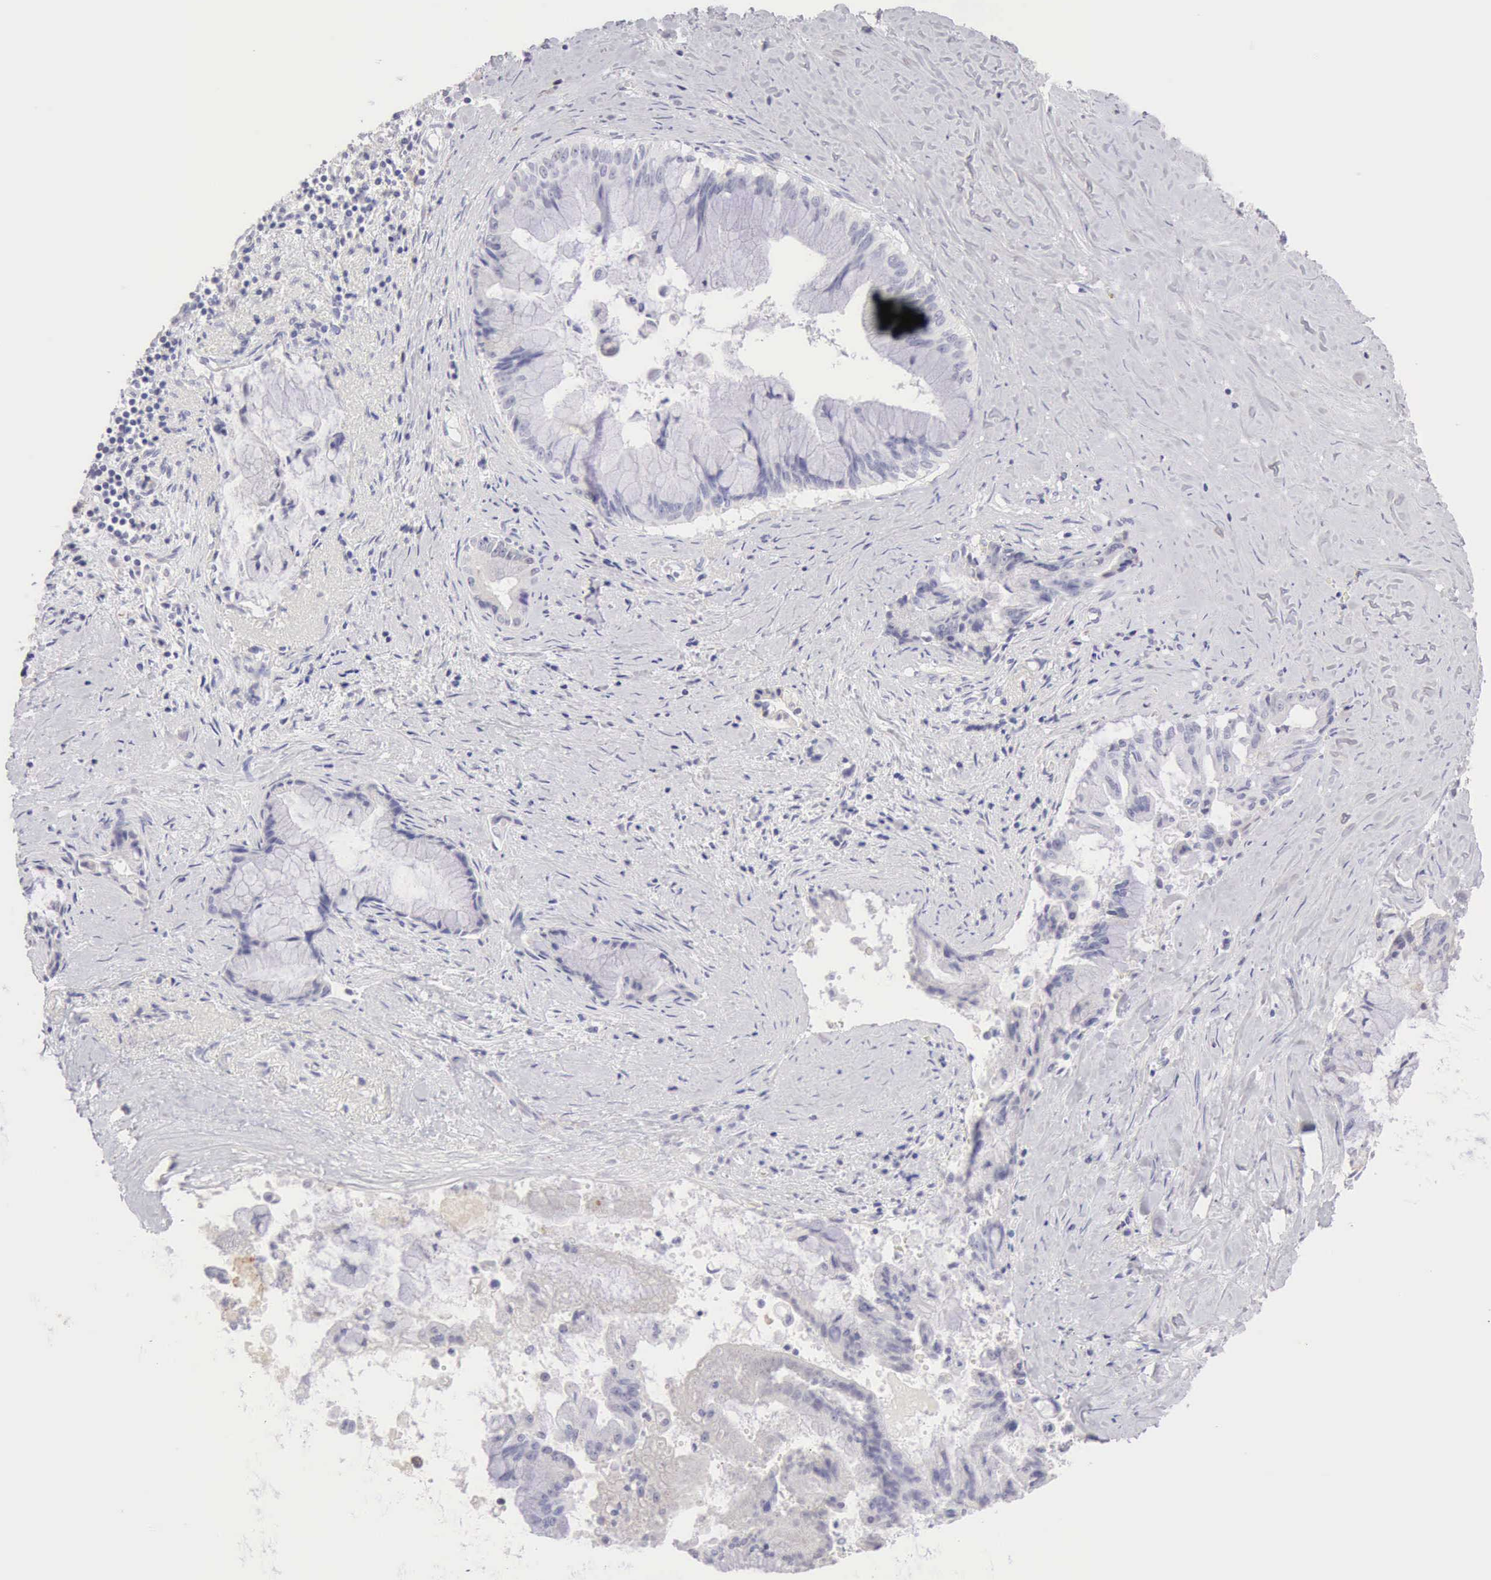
{"staining": {"intensity": "negative", "quantity": "none", "location": "none"}, "tissue": "pancreatic cancer", "cell_type": "Tumor cells", "image_type": "cancer", "snomed": [{"axis": "morphology", "description": "Adenocarcinoma, NOS"}, {"axis": "topography", "description": "Pancreas"}], "caption": "Pancreatic cancer stained for a protein using immunohistochemistry reveals no positivity tumor cells.", "gene": "RNASE1", "patient": {"sex": "male", "age": 59}}